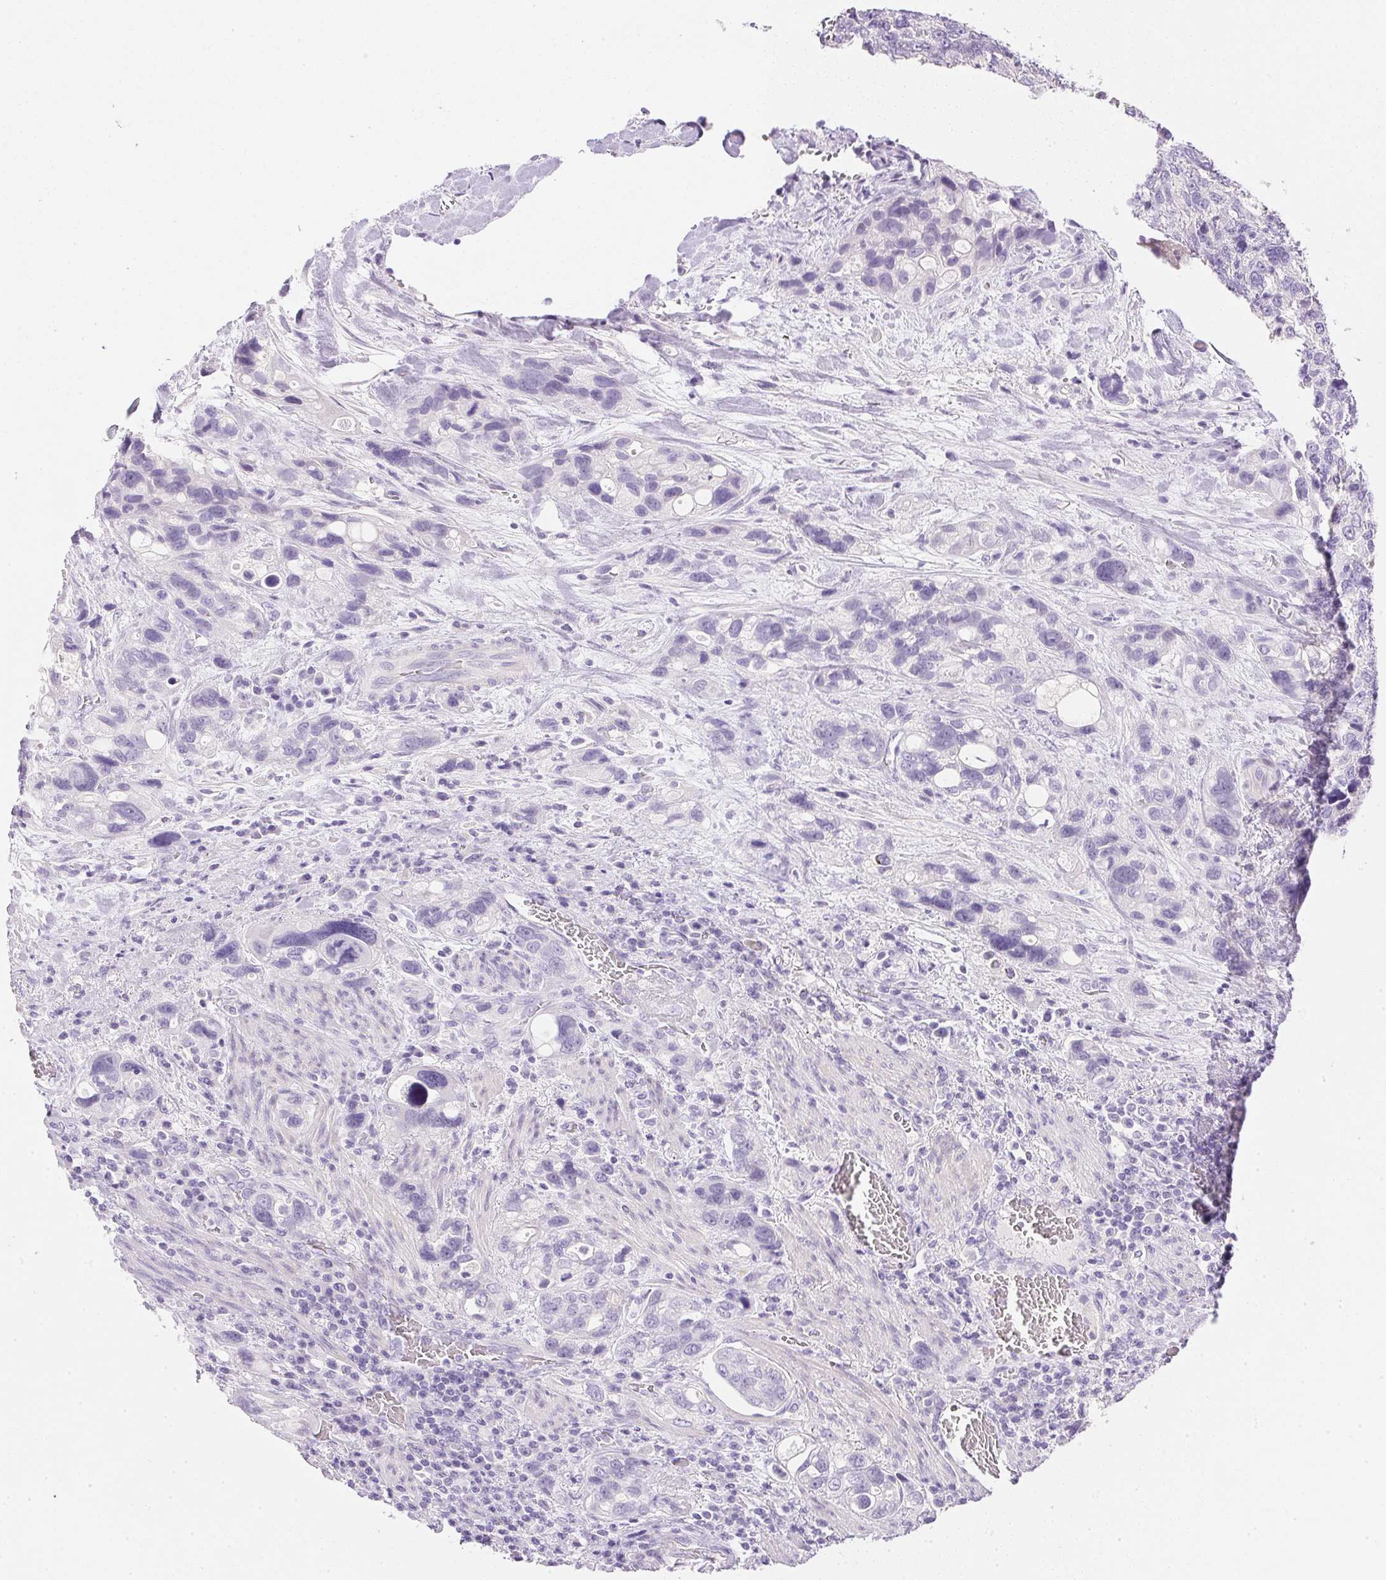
{"staining": {"intensity": "negative", "quantity": "none", "location": "none"}, "tissue": "stomach cancer", "cell_type": "Tumor cells", "image_type": "cancer", "snomed": [{"axis": "morphology", "description": "Adenocarcinoma, NOS"}, {"axis": "topography", "description": "Stomach, upper"}], "caption": "A micrograph of human stomach cancer (adenocarcinoma) is negative for staining in tumor cells.", "gene": "CTRL", "patient": {"sex": "female", "age": 81}}